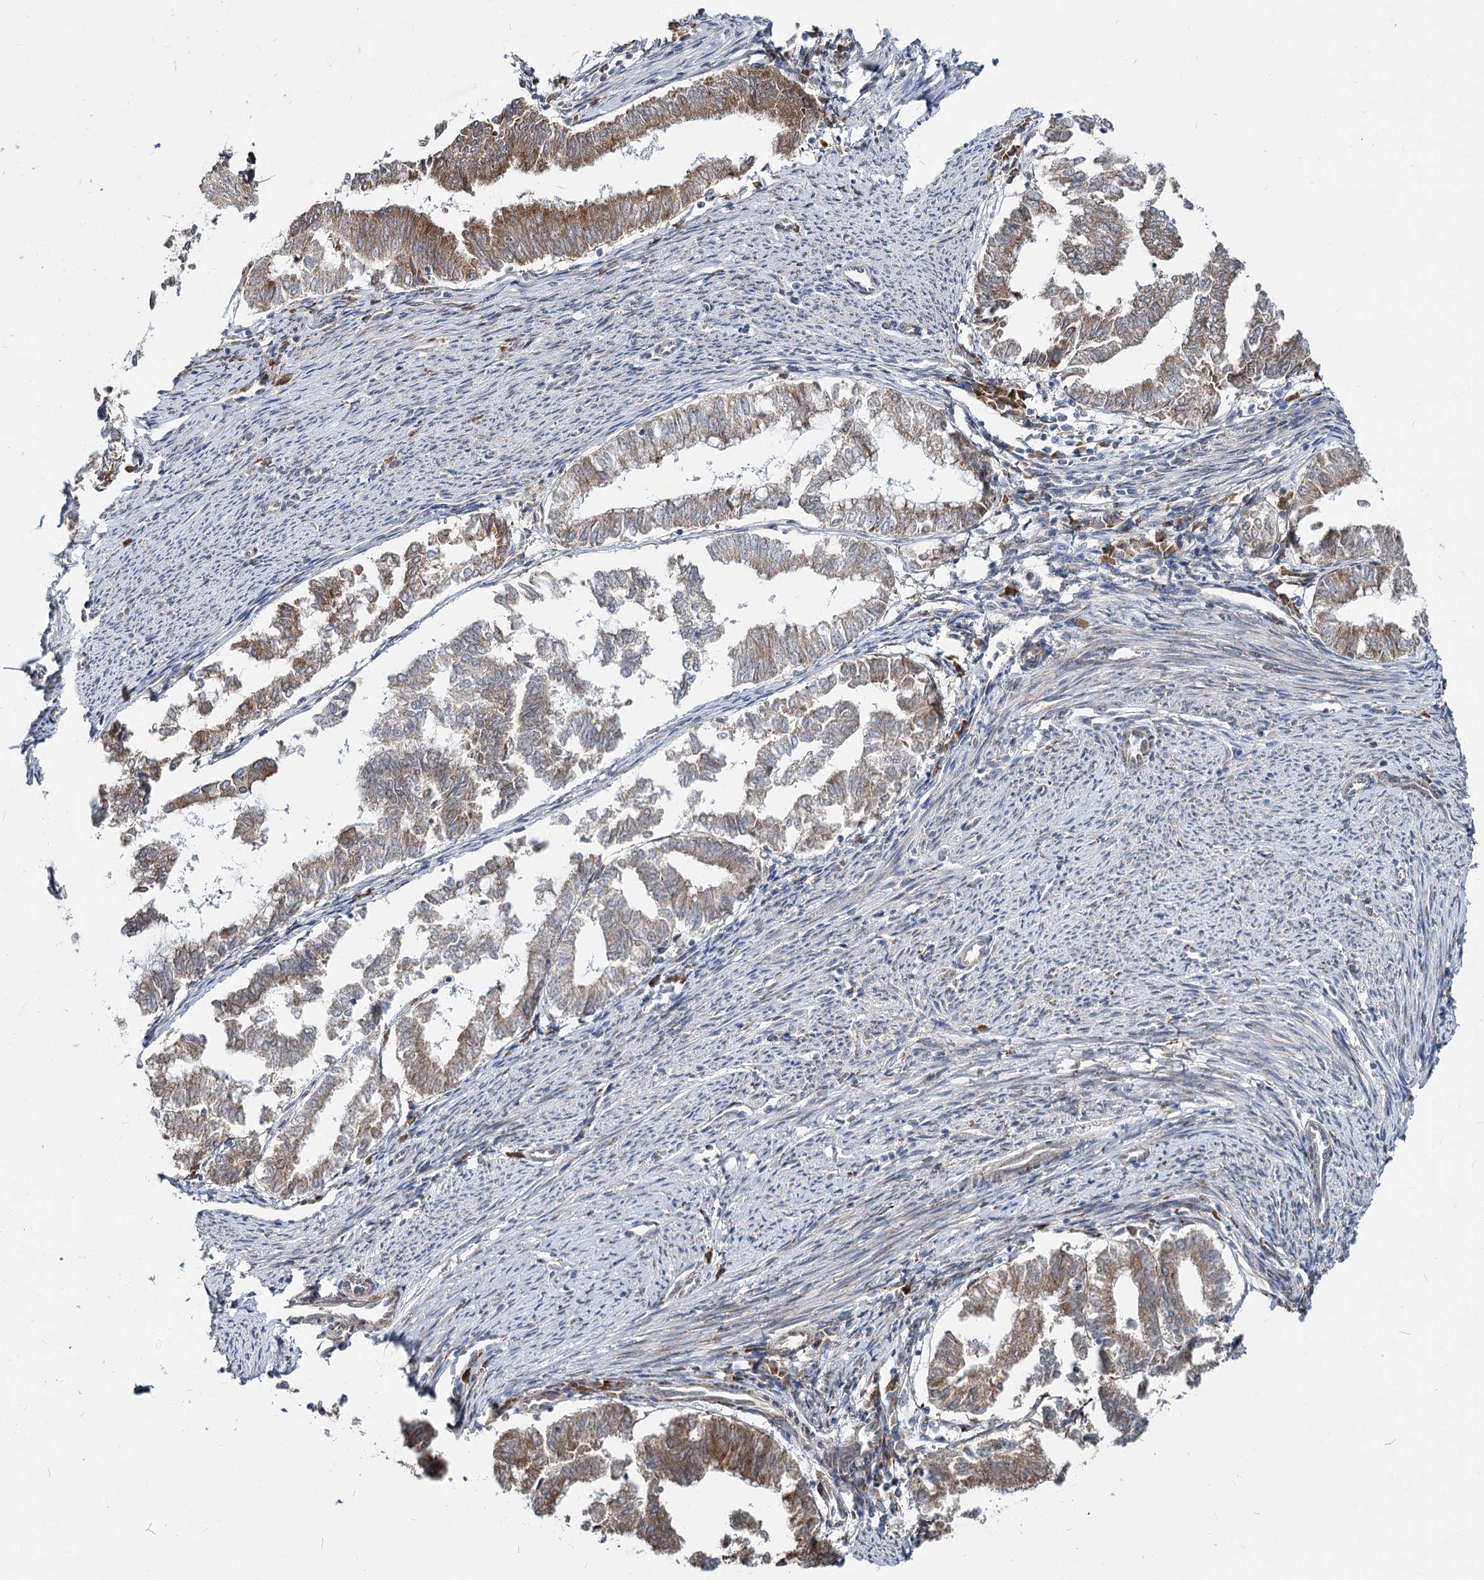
{"staining": {"intensity": "moderate", "quantity": "25%-75%", "location": "cytoplasmic/membranous"}, "tissue": "endometrial cancer", "cell_type": "Tumor cells", "image_type": "cancer", "snomed": [{"axis": "morphology", "description": "Adenocarcinoma, NOS"}, {"axis": "topography", "description": "Endometrium"}], "caption": "A high-resolution histopathology image shows immunohistochemistry staining of endometrial adenocarcinoma, which shows moderate cytoplasmic/membranous staining in about 25%-75% of tumor cells.", "gene": "SPART", "patient": {"sex": "female", "age": 79}}